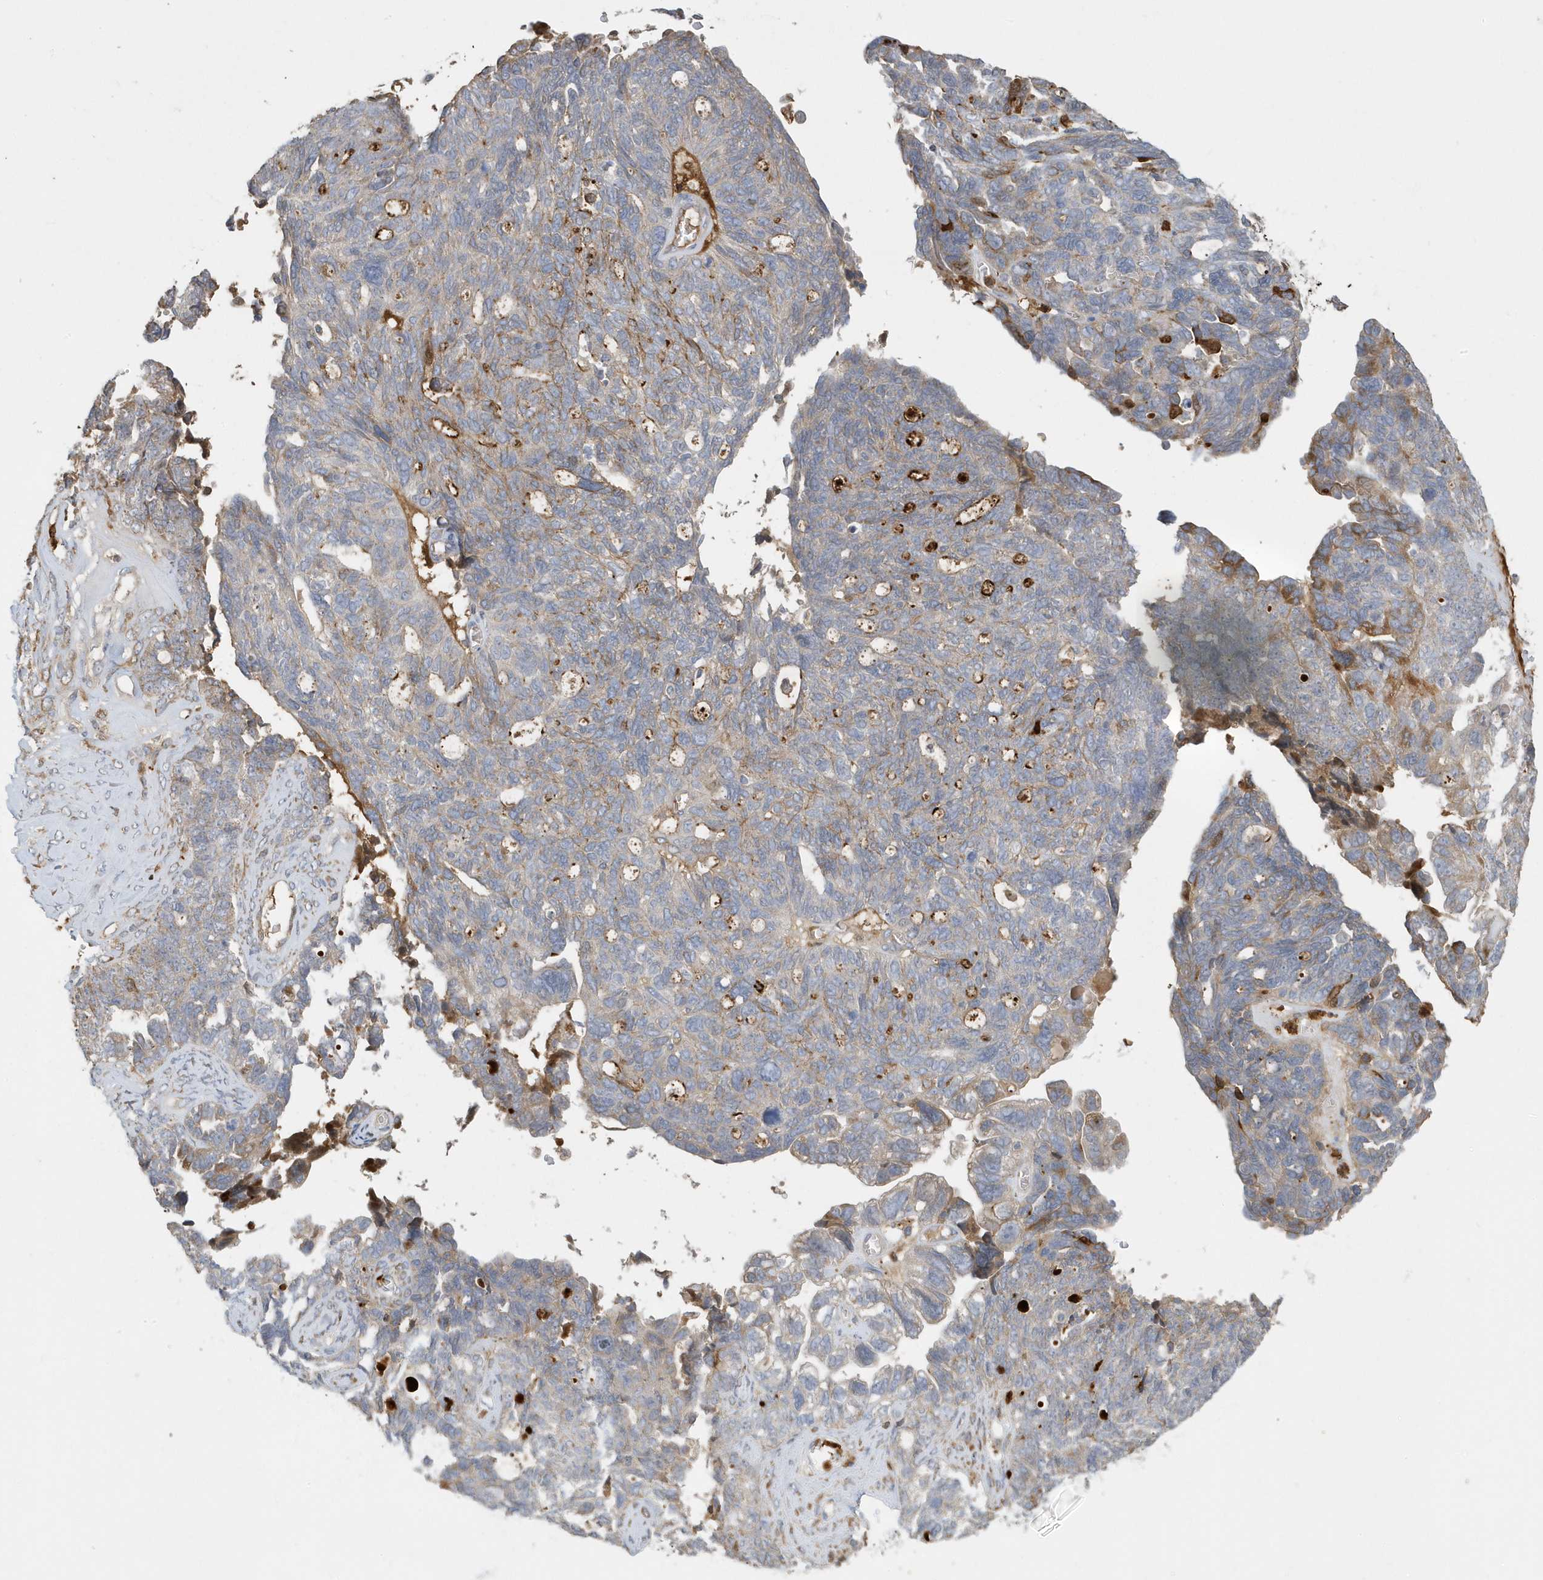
{"staining": {"intensity": "moderate", "quantity": "25%-75%", "location": "cytoplasmic/membranous"}, "tissue": "ovarian cancer", "cell_type": "Tumor cells", "image_type": "cancer", "snomed": [{"axis": "morphology", "description": "Cystadenocarcinoma, serous, NOS"}, {"axis": "topography", "description": "Ovary"}], "caption": "A brown stain highlights moderate cytoplasmic/membranous expression of a protein in serous cystadenocarcinoma (ovarian) tumor cells.", "gene": "DPP9", "patient": {"sex": "female", "age": 79}}